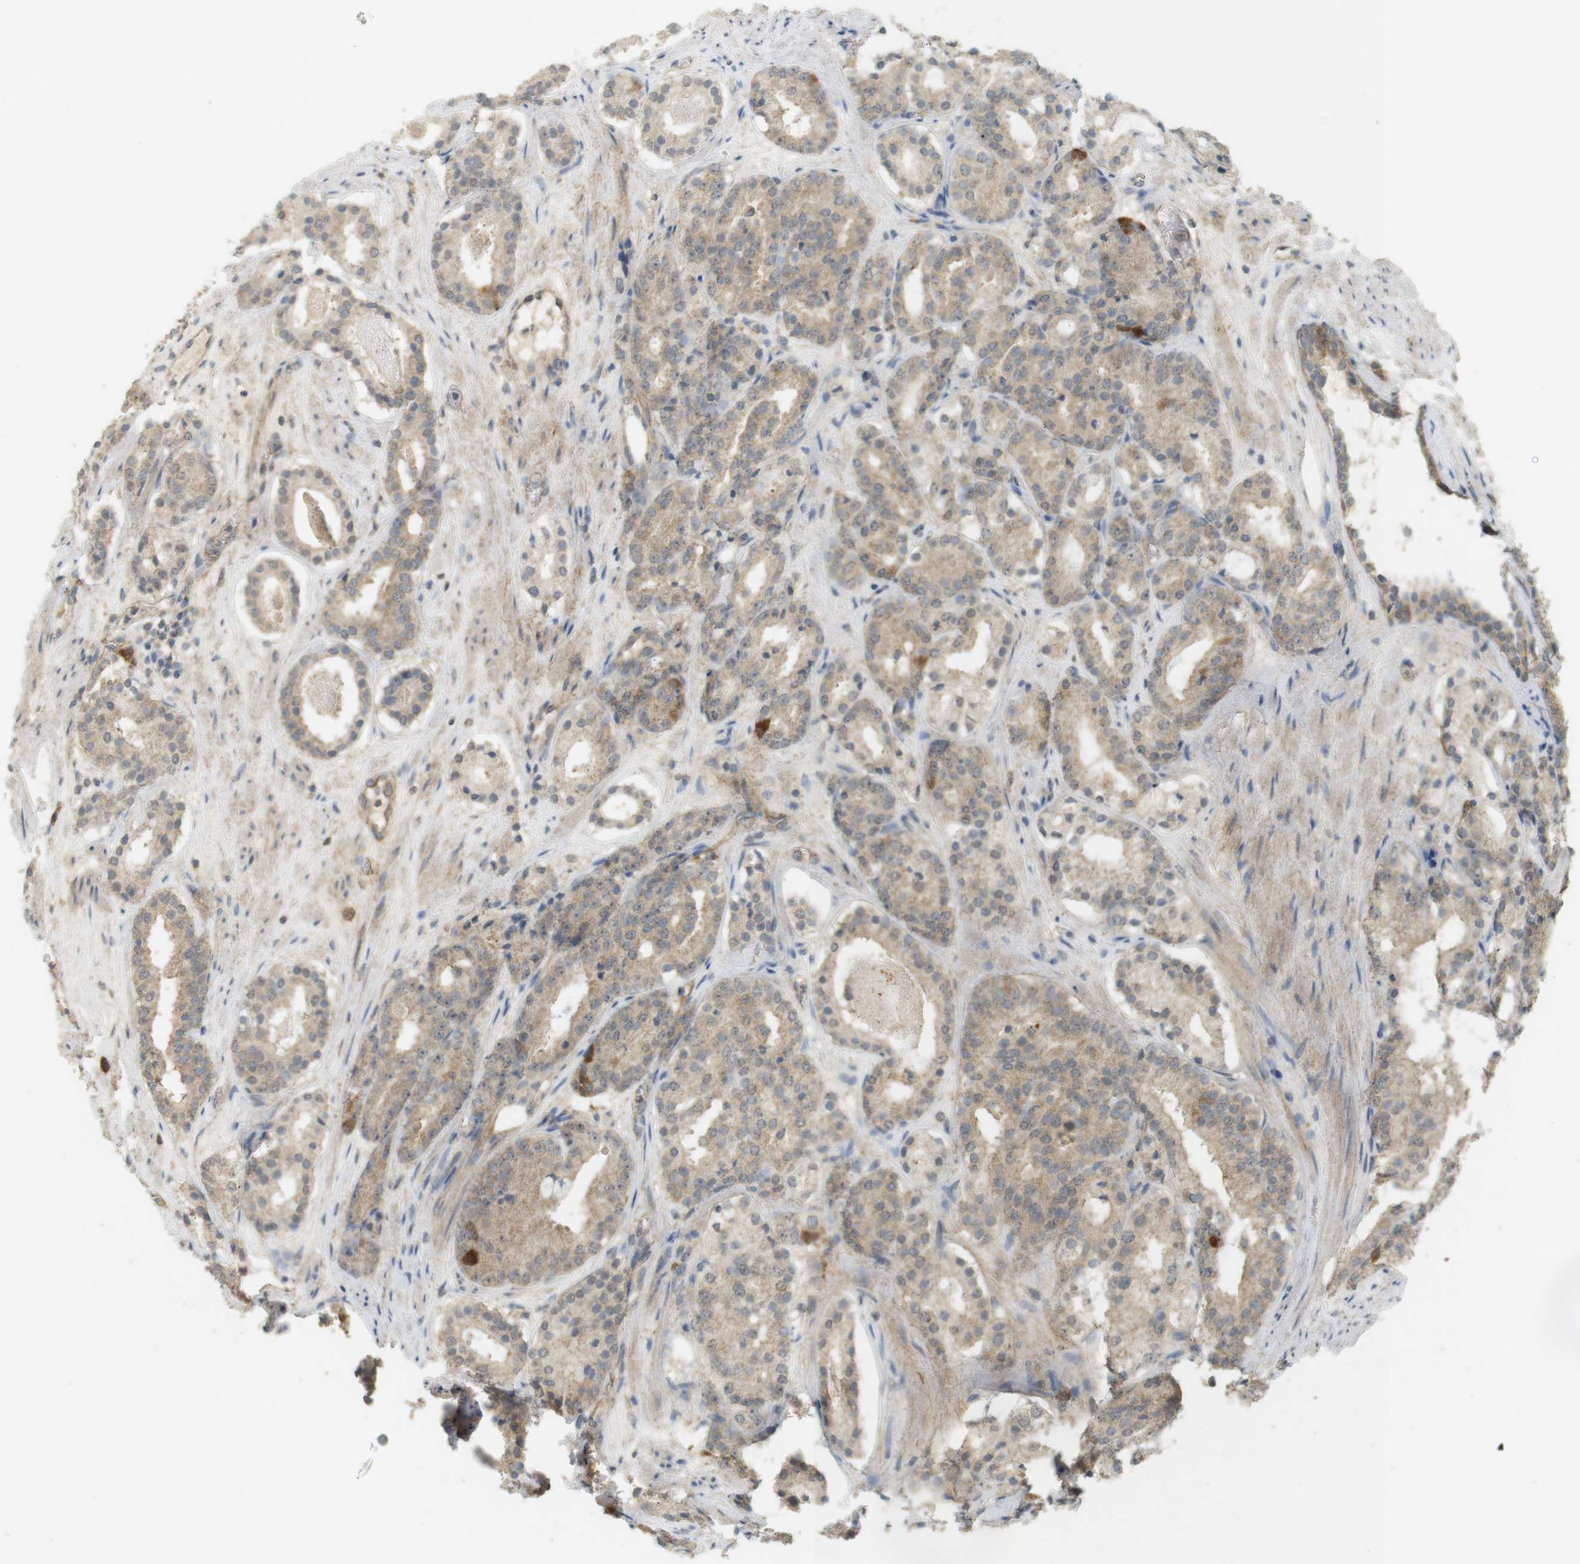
{"staining": {"intensity": "strong", "quantity": "<25%", "location": "cytoplasmic/membranous"}, "tissue": "prostate cancer", "cell_type": "Tumor cells", "image_type": "cancer", "snomed": [{"axis": "morphology", "description": "Adenocarcinoma, Low grade"}, {"axis": "topography", "description": "Prostate"}], "caption": "High-power microscopy captured an IHC micrograph of low-grade adenocarcinoma (prostate), revealing strong cytoplasmic/membranous staining in approximately <25% of tumor cells.", "gene": "TTK", "patient": {"sex": "male", "age": 69}}